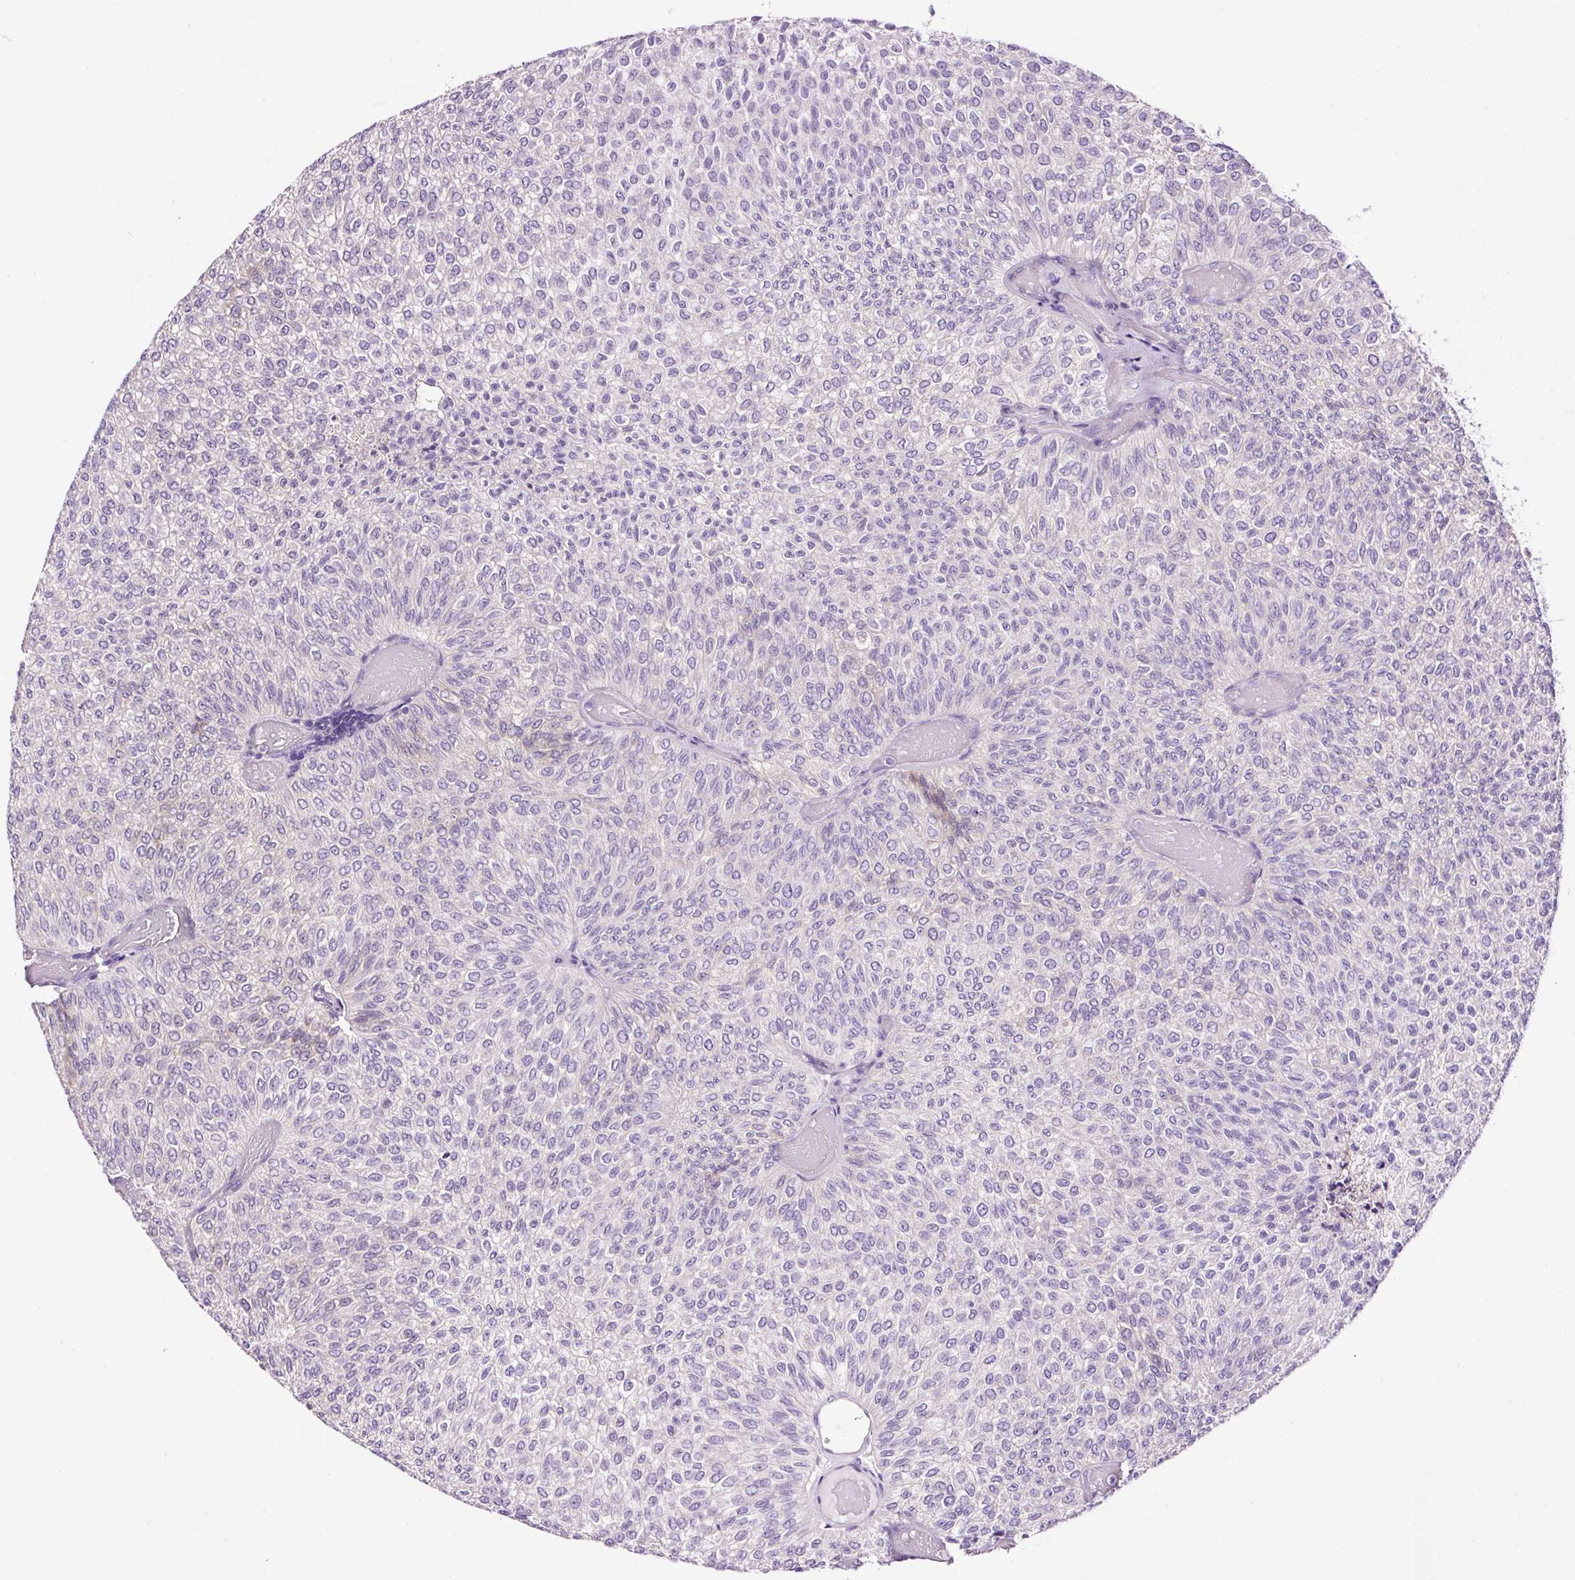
{"staining": {"intensity": "negative", "quantity": "none", "location": "none"}, "tissue": "urothelial cancer", "cell_type": "Tumor cells", "image_type": "cancer", "snomed": [{"axis": "morphology", "description": "Urothelial carcinoma, Low grade"}, {"axis": "topography", "description": "Urinary bladder"}], "caption": "This is an IHC micrograph of low-grade urothelial carcinoma. There is no expression in tumor cells.", "gene": "PAM", "patient": {"sex": "male", "age": 78}}